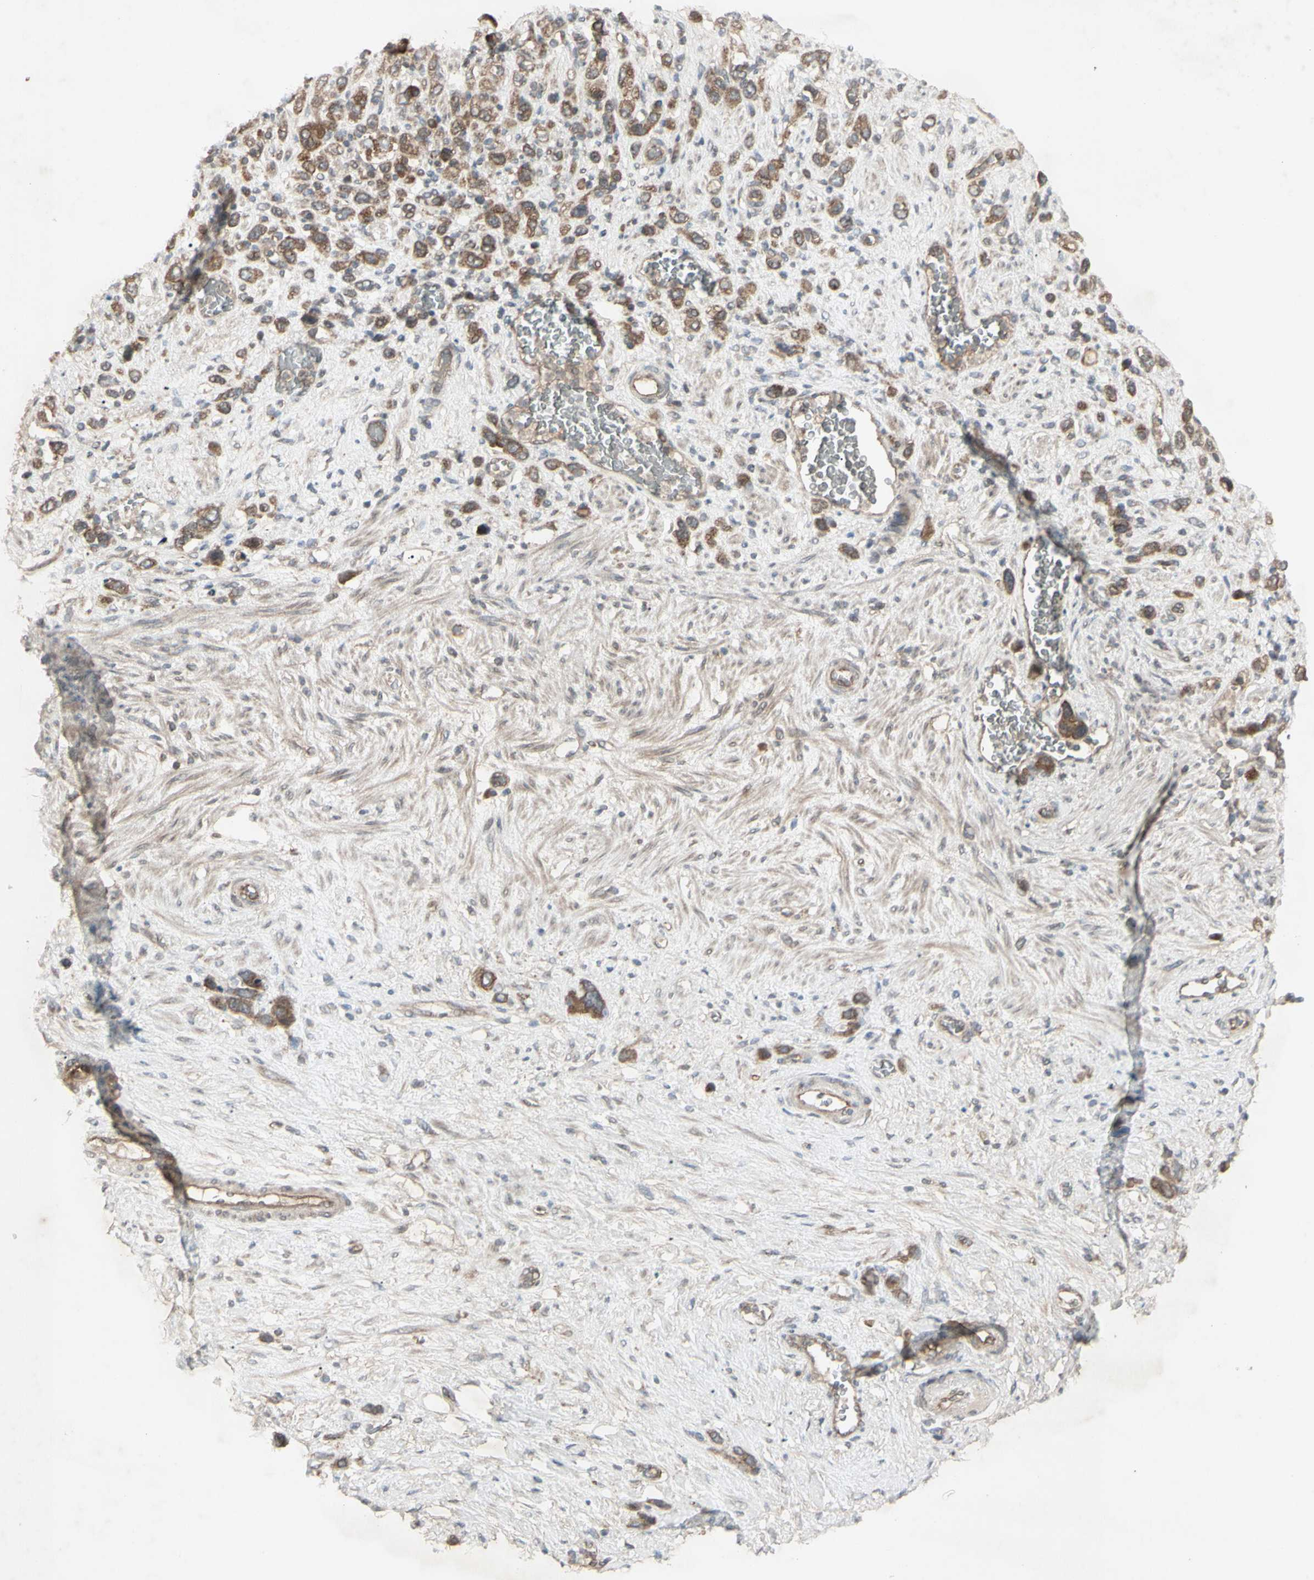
{"staining": {"intensity": "moderate", "quantity": ">75%", "location": "cytoplasmic/membranous"}, "tissue": "stomach cancer", "cell_type": "Tumor cells", "image_type": "cancer", "snomed": [{"axis": "morphology", "description": "Adenocarcinoma, NOS"}, {"axis": "morphology", "description": "Adenocarcinoma, High grade"}, {"axis": "topography", "description": "Stomach, upper"}, {"axis": "topography", "description": "Stomach, lower"}], "caption": "Protein expression by immunohistochemistry (IHC) exhibits moderate cytoplasmic/membranous expression in about >75% of tumor cells in stomach cancer (adenocarcinoma).", "gene": "JAG1", "patient": {"sex": "female", "age": 65}}